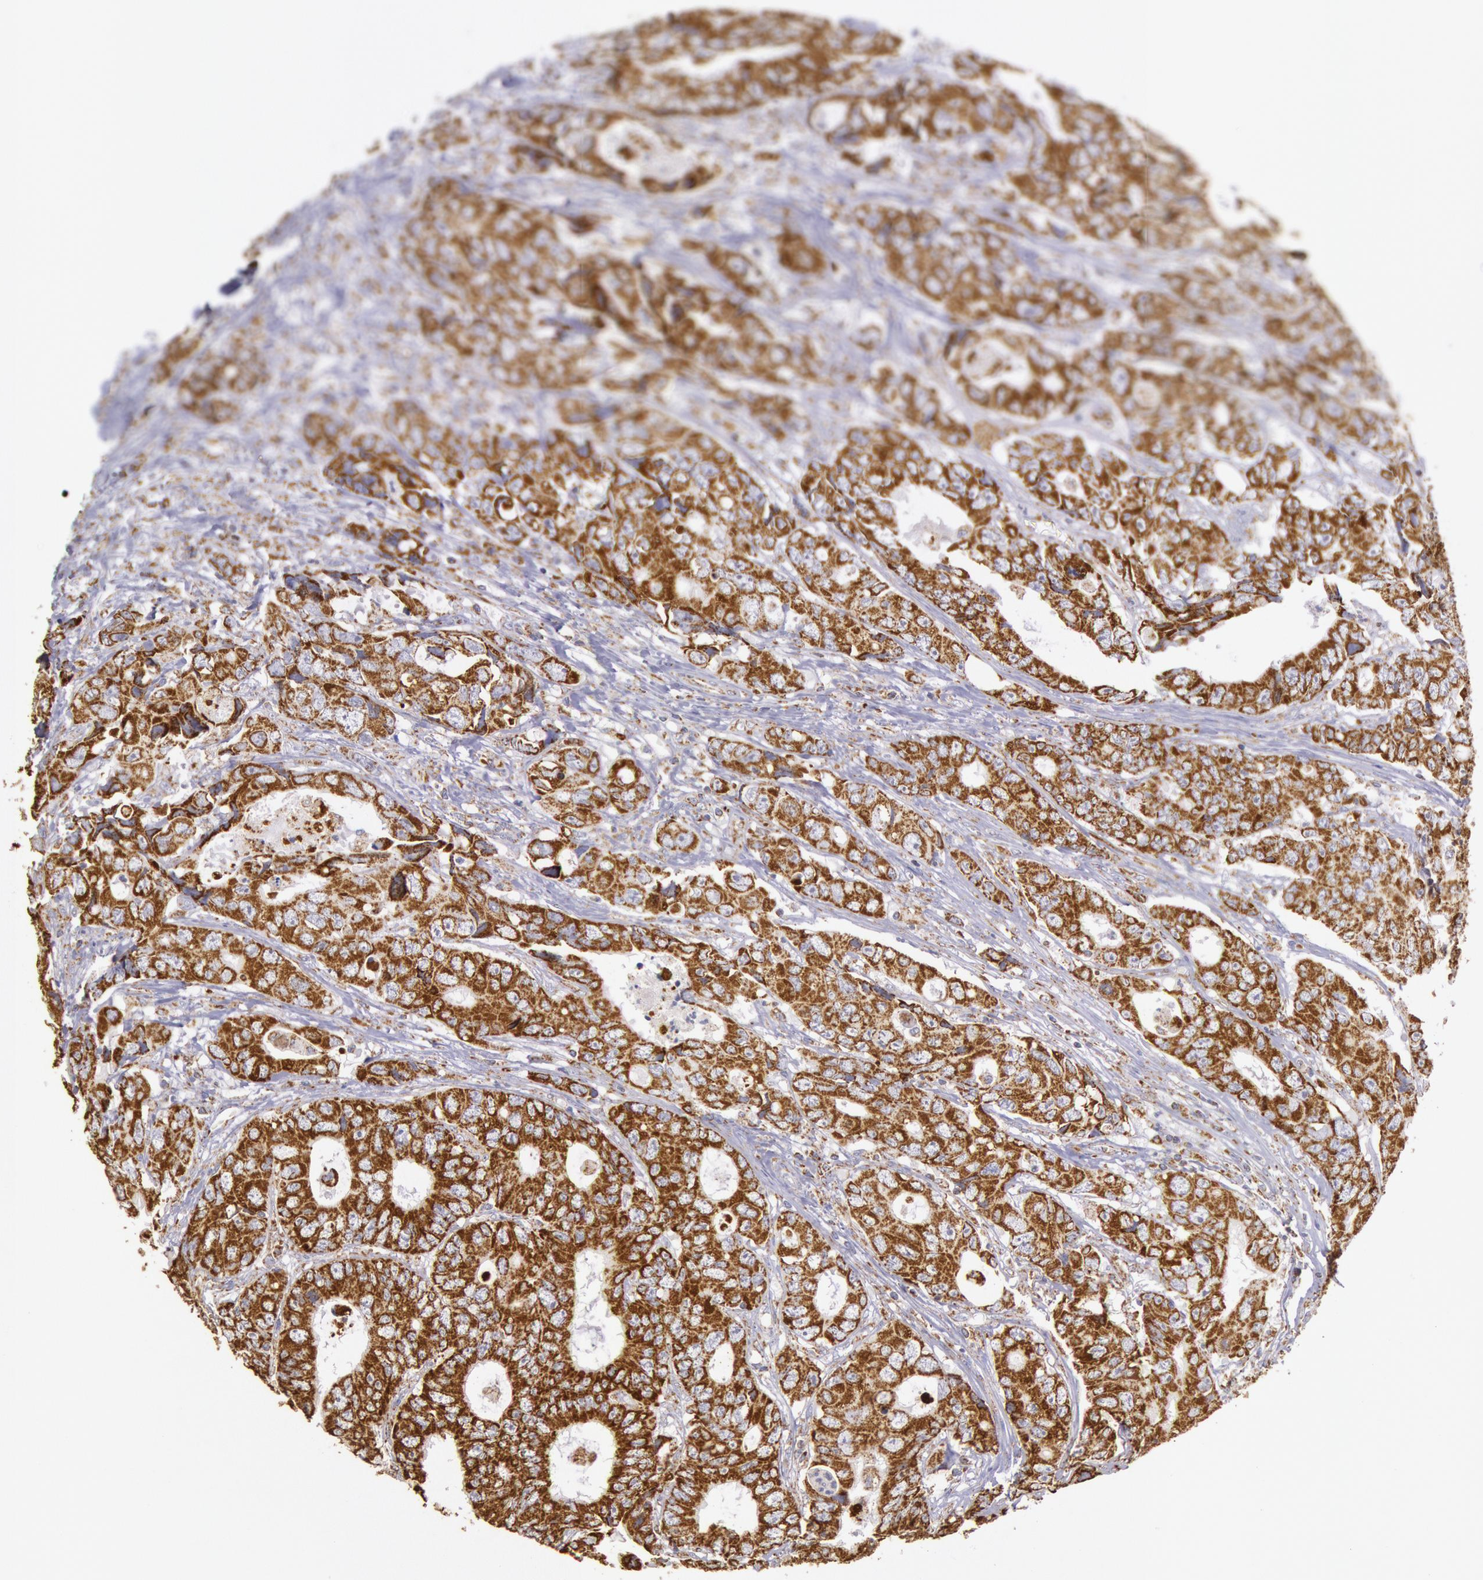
{"staining": {"intensity": "strong", "quantity": ">75%", "location": "cytoplasmic/membranous"}, "tissue": "colorectal cancer", "cell_type": "Tumor cells", "image_type": "cancer", "snomed": [{"axis": "morphology", "description": "Adenocarcinoma, NOS"}, {"axis": "topography", "description": "Rectum"}], "caption": "Colorectal cancer stained with IHC shows strong cytoplasmic/membranous staining in about >75% of tumor cells. The staining is performed using DAB (3,3'-diaminobenzidine) brown chromogen to label protein expression. The nuclei are counter-stained blue using hematoxylin.", "gene": "CYC1", "patient": {"sex": "female", "age": 67}}